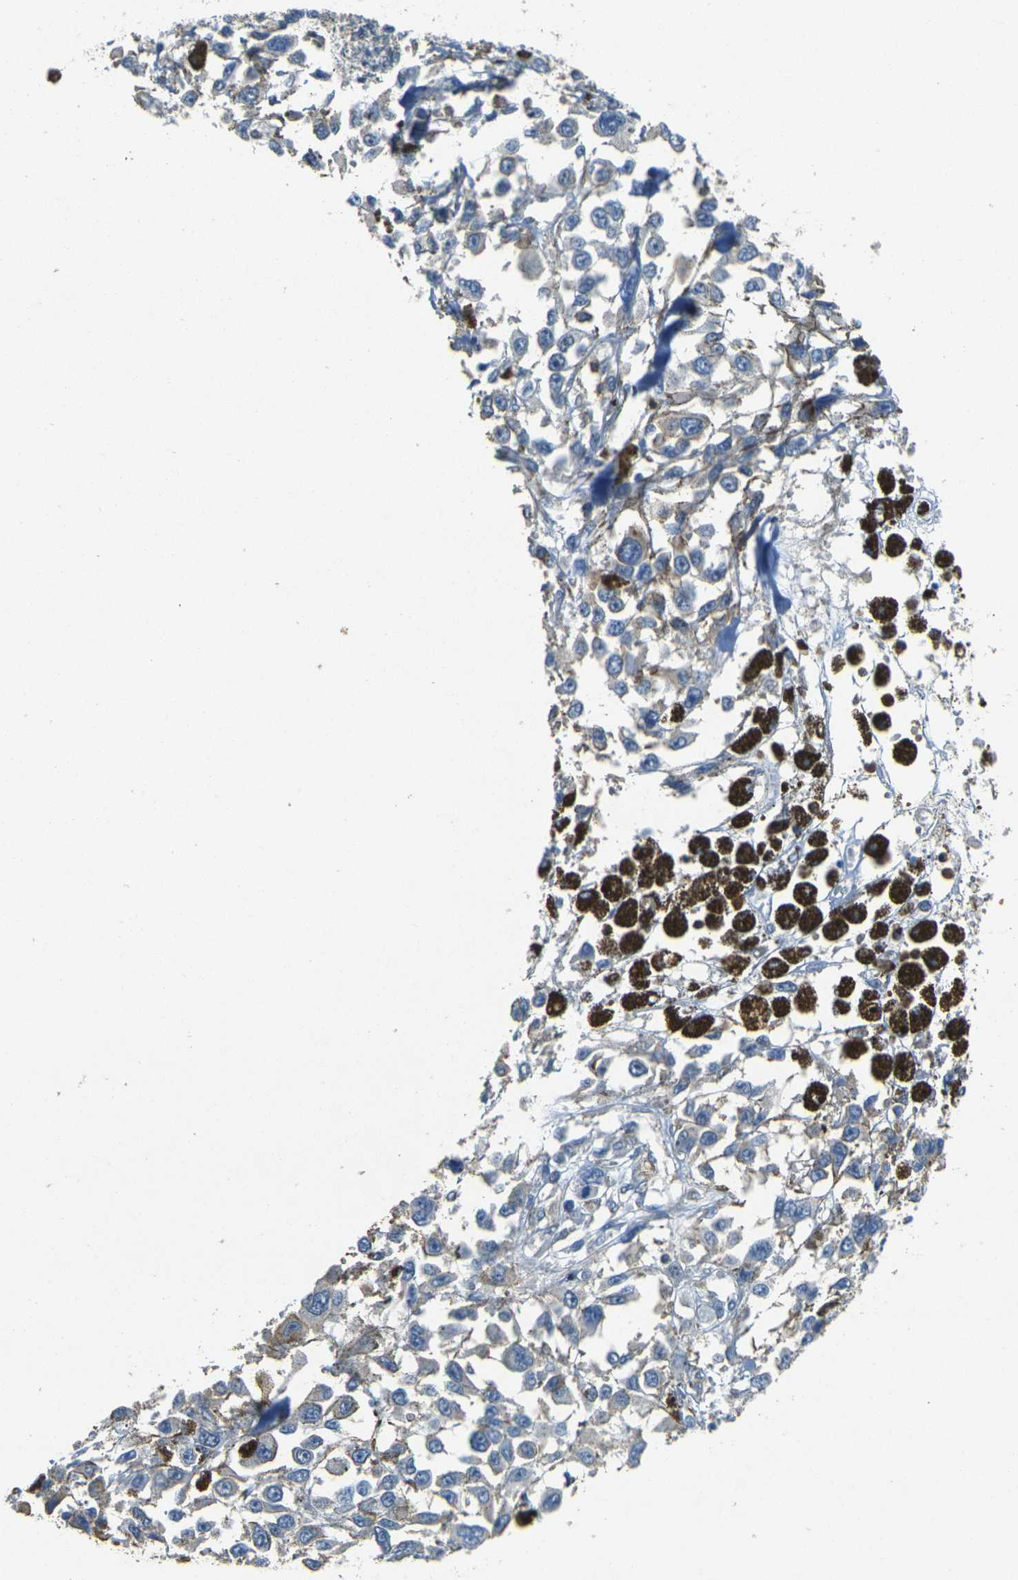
{"staining": {"intensity": "negative", "quantity": "none", "location": "none"}, "tissue": "melanoma", "cell_type": "Tumor cells", "image_type": "cancer", "snomed": [{"axis": "morphology", "description": "Malignant melanoma, Metastatic site"}, {"axis": "topography", "description": "Lymph node"}], "caption": "This is an immunohistochemistry (IHC) image of human melanoma. There is no expression in tumor cells.", "gene": "EPHA7", "patient": {"sex": "male", "age": 59}}